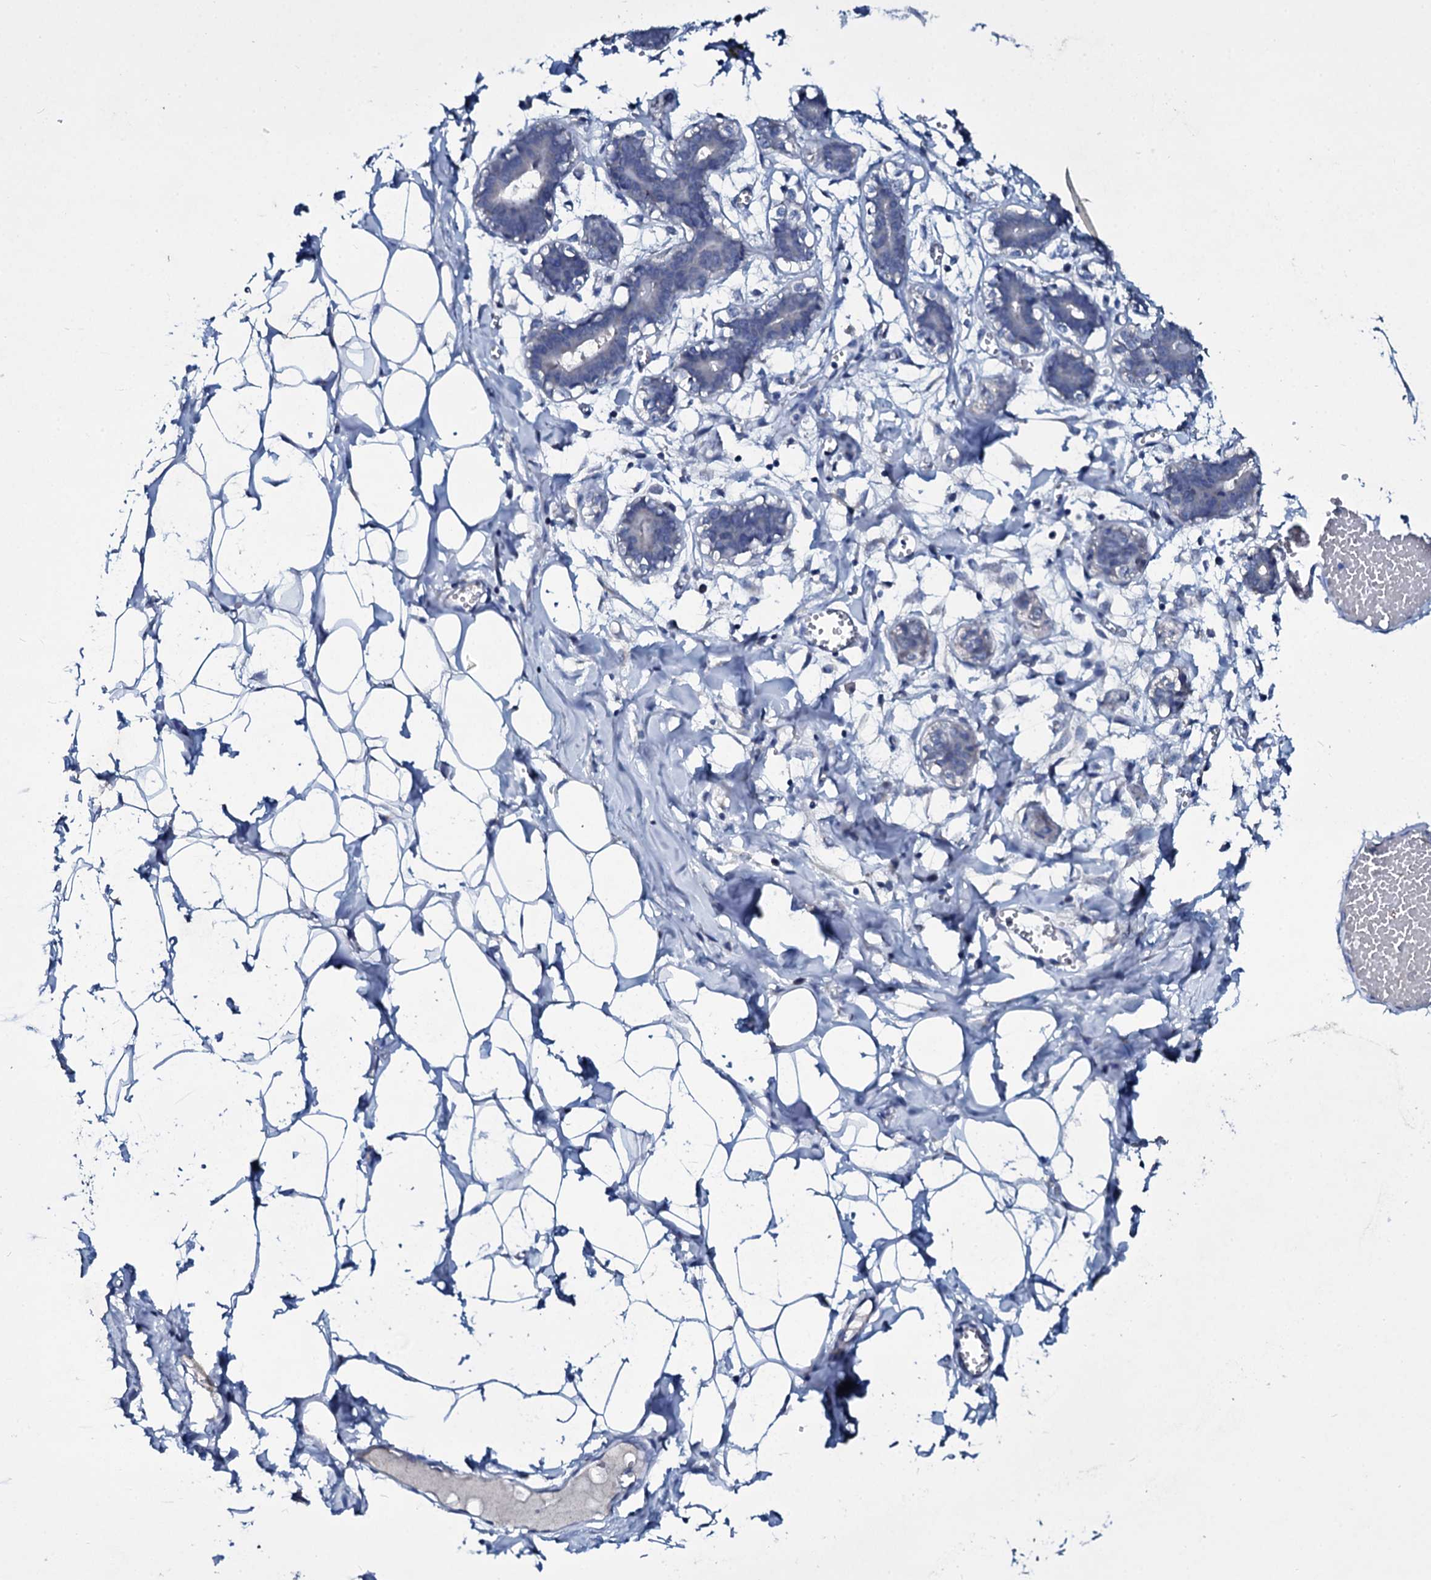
{"staining": {"intensity": "negative", "quantity": "none", "location": "none"}, "tissue": "breast", "cell_type": "Adipocytes", "image_type": "normal", "snomed": [{"axis": "morphology", "description": "Normal tissue, NOS"}, {"axis": "topography", "description": "Breast"}], "caption": "Adipocytes are negative for protein expression in unremarkable human breast. (DAB (3,3'-diaminobenzidine) IHC visualized using brightfield microscopy, high magnification).", "gene": "TPGS2", "patient": {"sex": "female", "age": 27}}